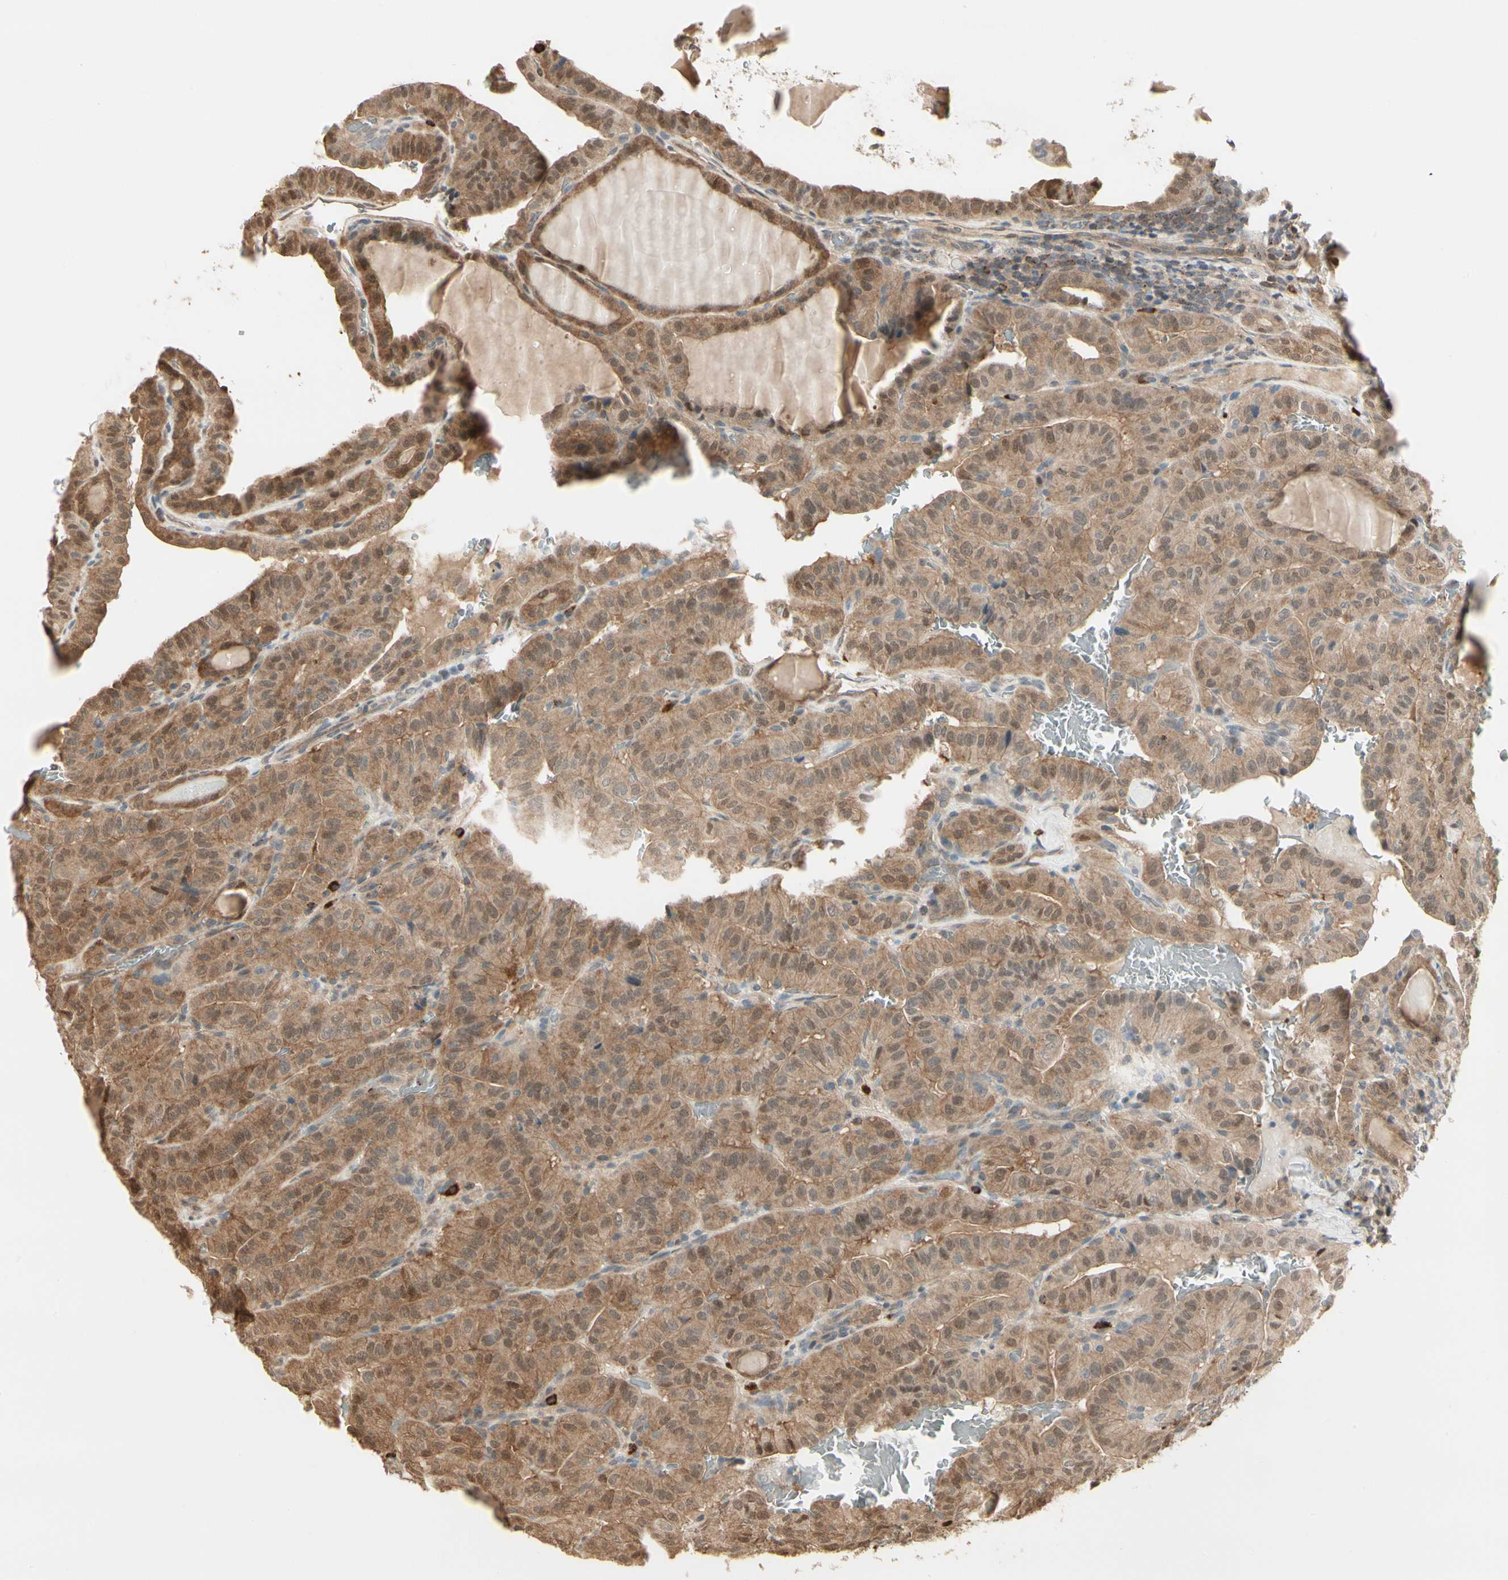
{"staining": {"intensity": "moderate", "quantity": ">75%", "location": "cytoplasmic/membranous,nuclear"}, "tissue": "thyroid cancer", "cell_type": "Tumor cells", "image_type": "cancer", "snomed": [{"axis": "morphology", "description": "Papillary adenocarcinoma, NOS"}, {"axis": "topography", "description": "Thyroid gland"}], "caption": "Approximately >75% of tumor cells in thyroid papillary adenocarcinoma demonstrate moderate cytoplasmic/membranous and nuclear protein expression as visualized by brown immunohistochemical staining.", "gene": "EVC", "patient": {"sex": "male", "age": 77}}